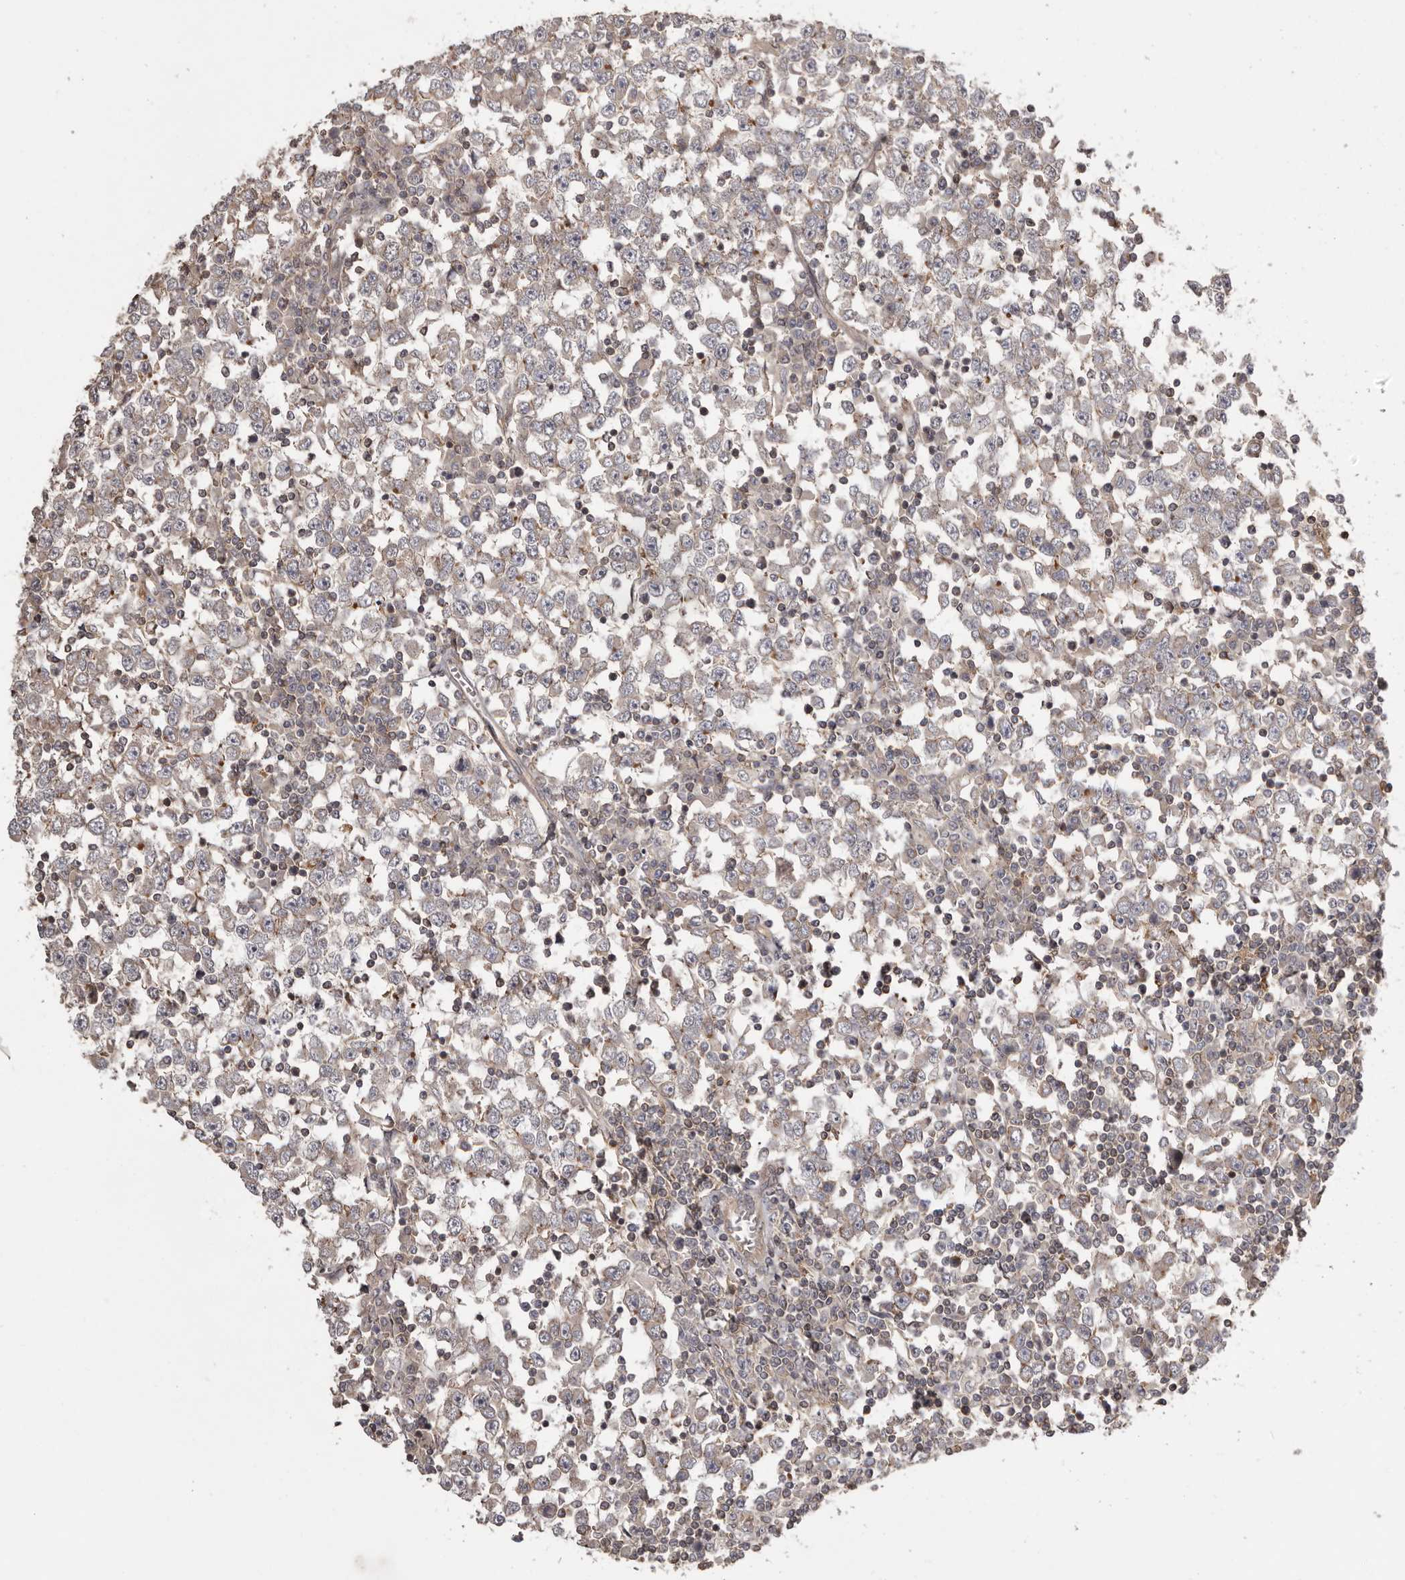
{"staining": {"intensity": "weak", "quantity": "<25%", "location": "cytoplasmic/membranous"}, "tissue": "testis cancer", "cell_type": "Tumor cells", "image_type": "cancer", "snomed": [{"axis": "morphology", "description": "Seminoma, NOS"}, {"axis": "topography", "description": "Testis"}], "caption": "High power microscopy photomicrograph of an immunohistochemistry photomicrograph of testis seminoma, revealing no significant expression in tumor cells. The staining is performed using DAB (3,3'-diaminobenzidine) brown chromogen with nuclei counter-stained in using hematoxylin.", "gene": "NFKBIA", "patient": {"sex": "male", "age": 65}}